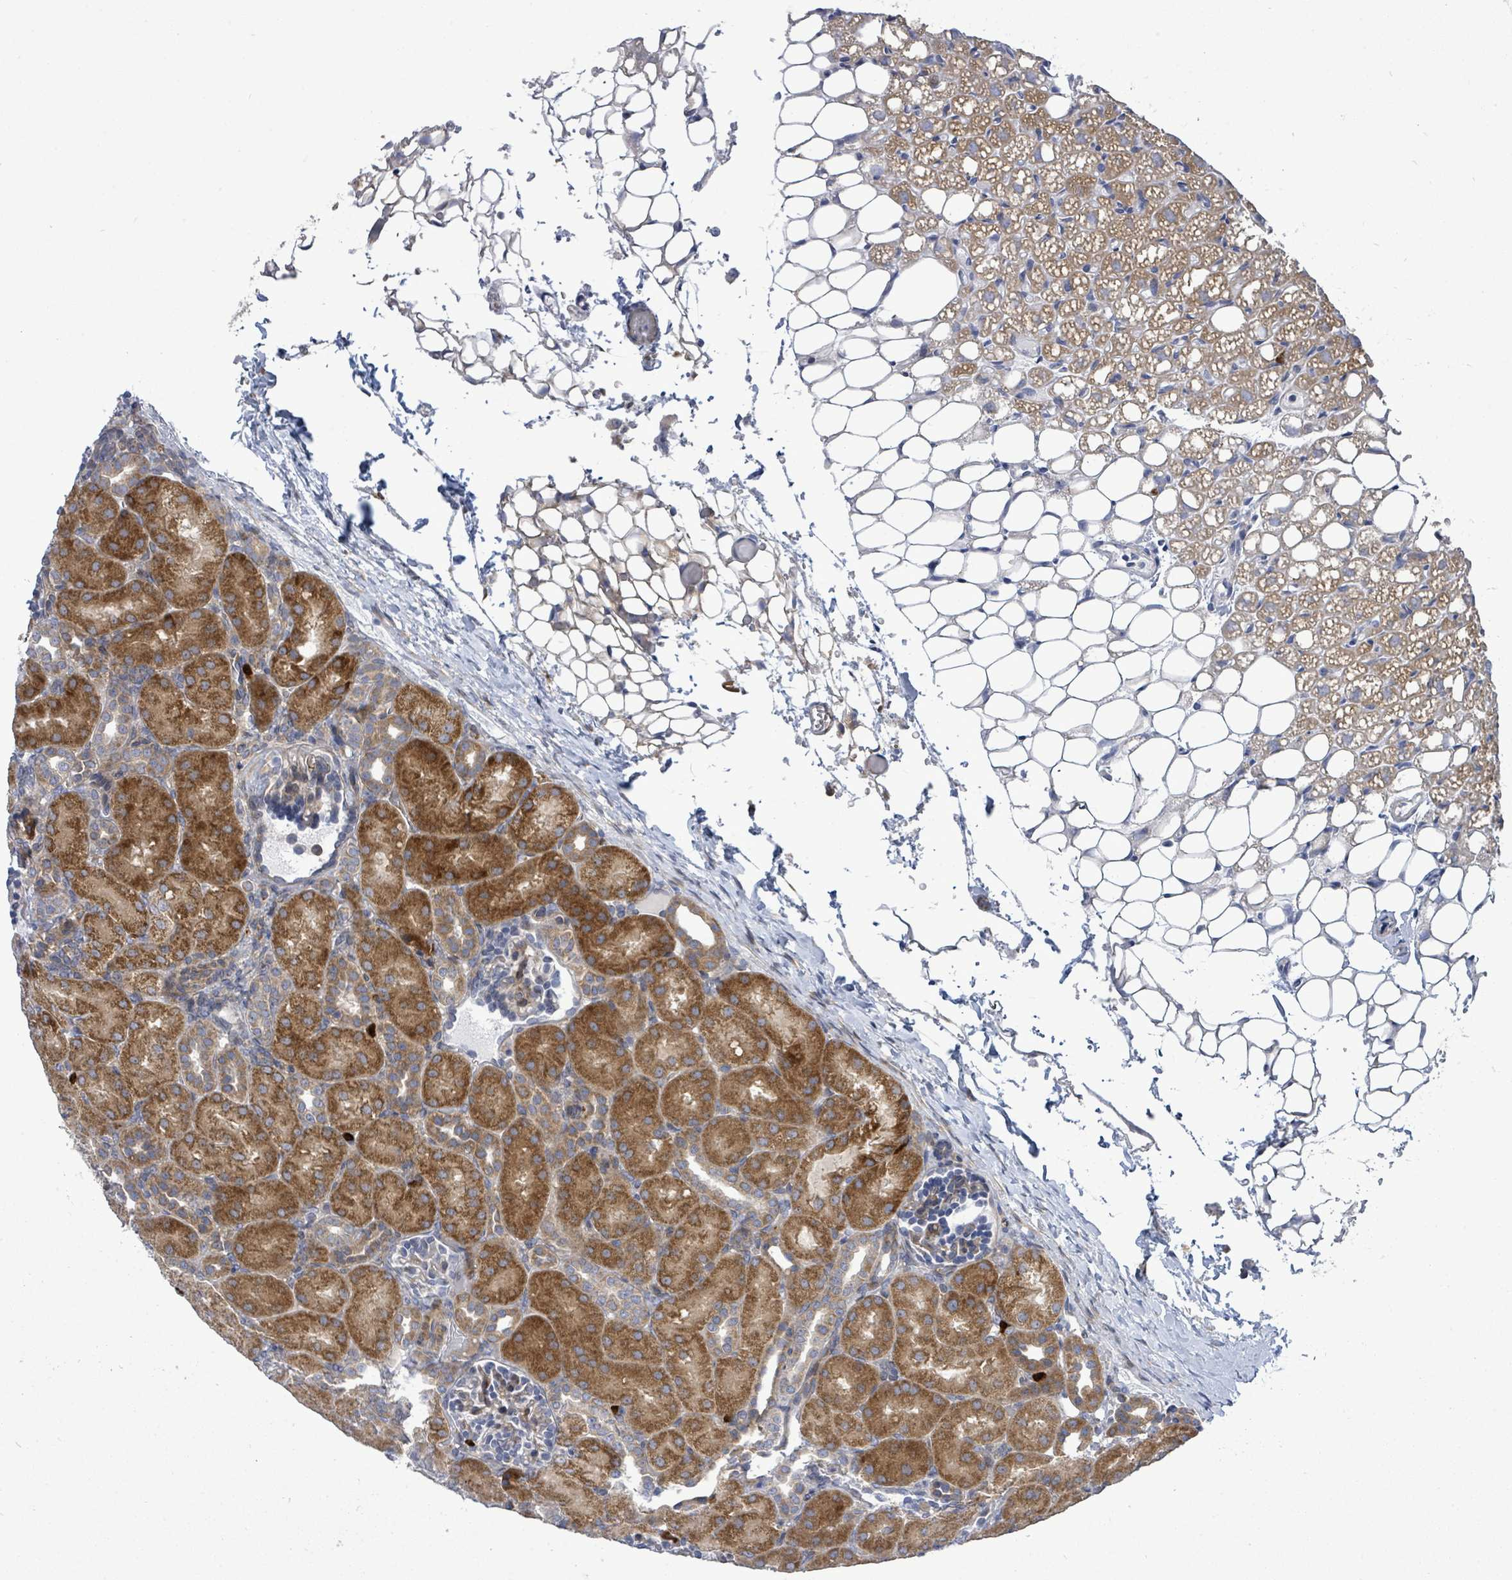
{"staining": {"intensity": "weak", "quantity": "<25%", "location": "cytoplasmic/membranous"}, "tissue": "kidney", "cell_type": "Cells in glomeruli", "image_type": "normal", "snomed": [{"axis": "morphology", "description": "Normal tissue, NOS"}, {"axis": "topography", "description": "Kidney"}], "caption": "High power microscopy micrograph of an immunohistochemistry micrograph of normal kidney, revealing no significant staining in cells in glomeruli.", "gene": "SAR1A", "patient": {"sex": "male", "age": 1}}